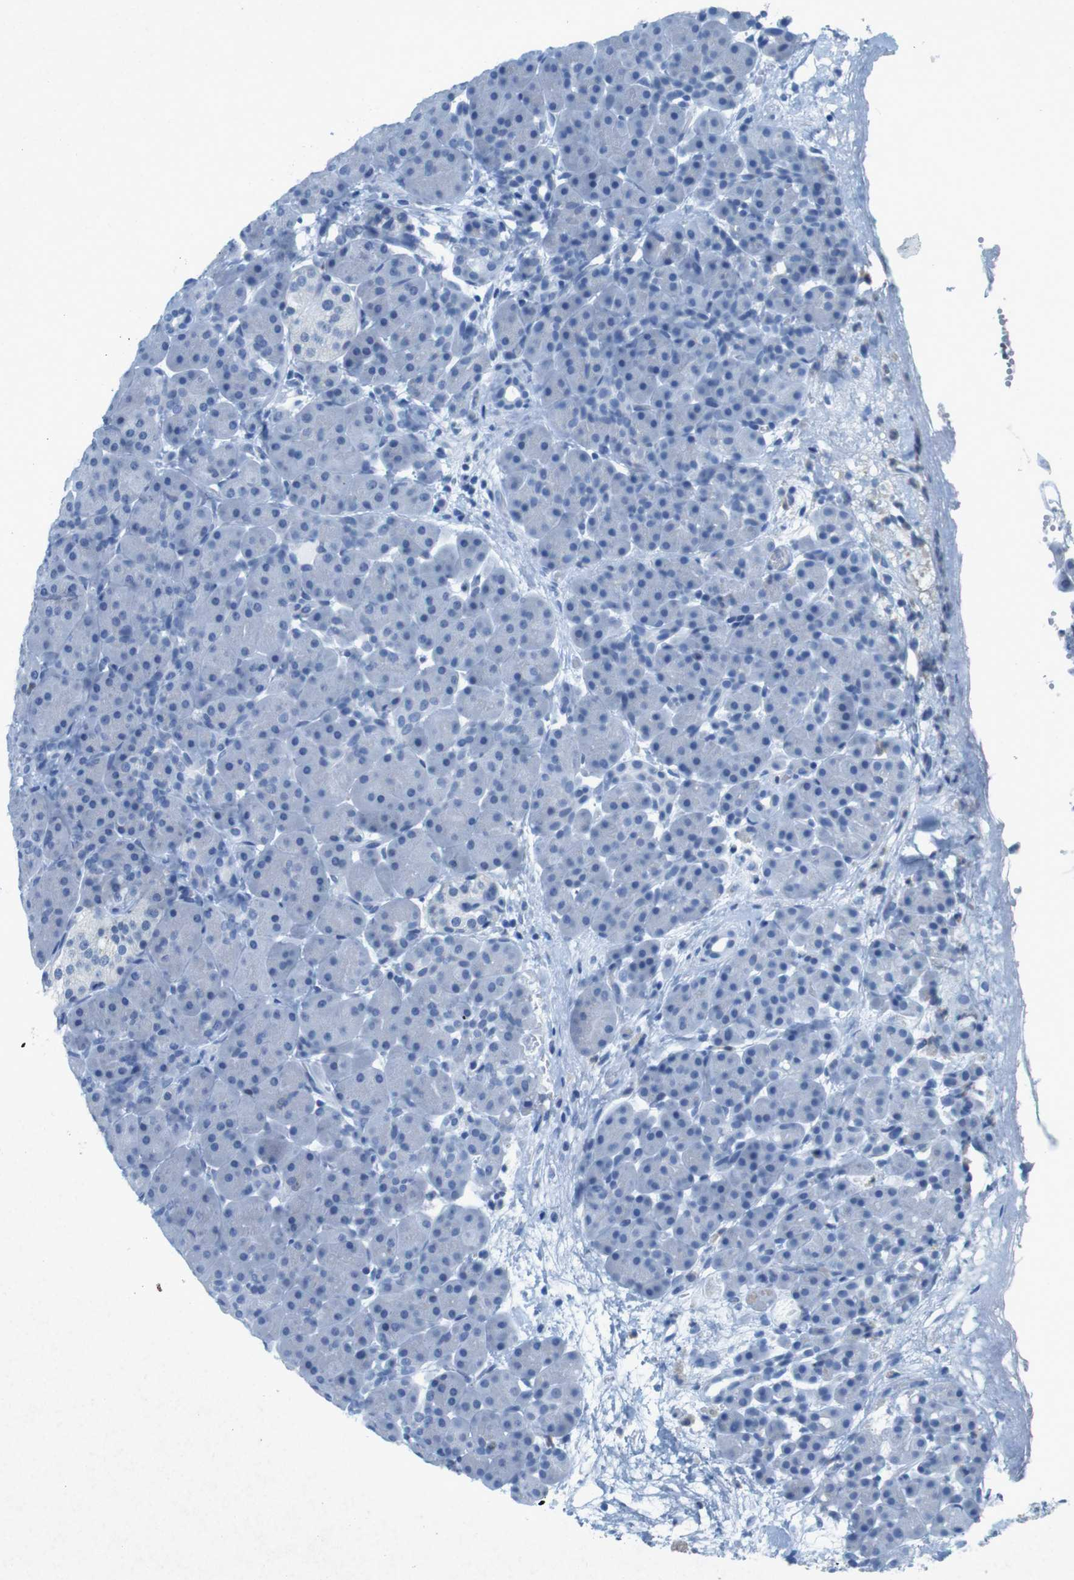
{"staining": {"intensity": "negative", "quantity": "none", "location": "none"}, "tissue": "pancreas", "cell_type": "Exocrine glandular cells", "image_type": "normal", "snomed": [{"axis": "morphology", "description": "Normal tissue, NOS"}, {"axis": "topography", "description": "Pancreas"}], "caption": "DAB (3,3'-diaminobenzidine) immunohistochemical staining of unremarkable human pancreas reveals no significant positivity in exocrine glandular cells. Nuclei are stained in blue.", "gene": "CTAG1B", "patient": {"sex": "male", "age": 66}}